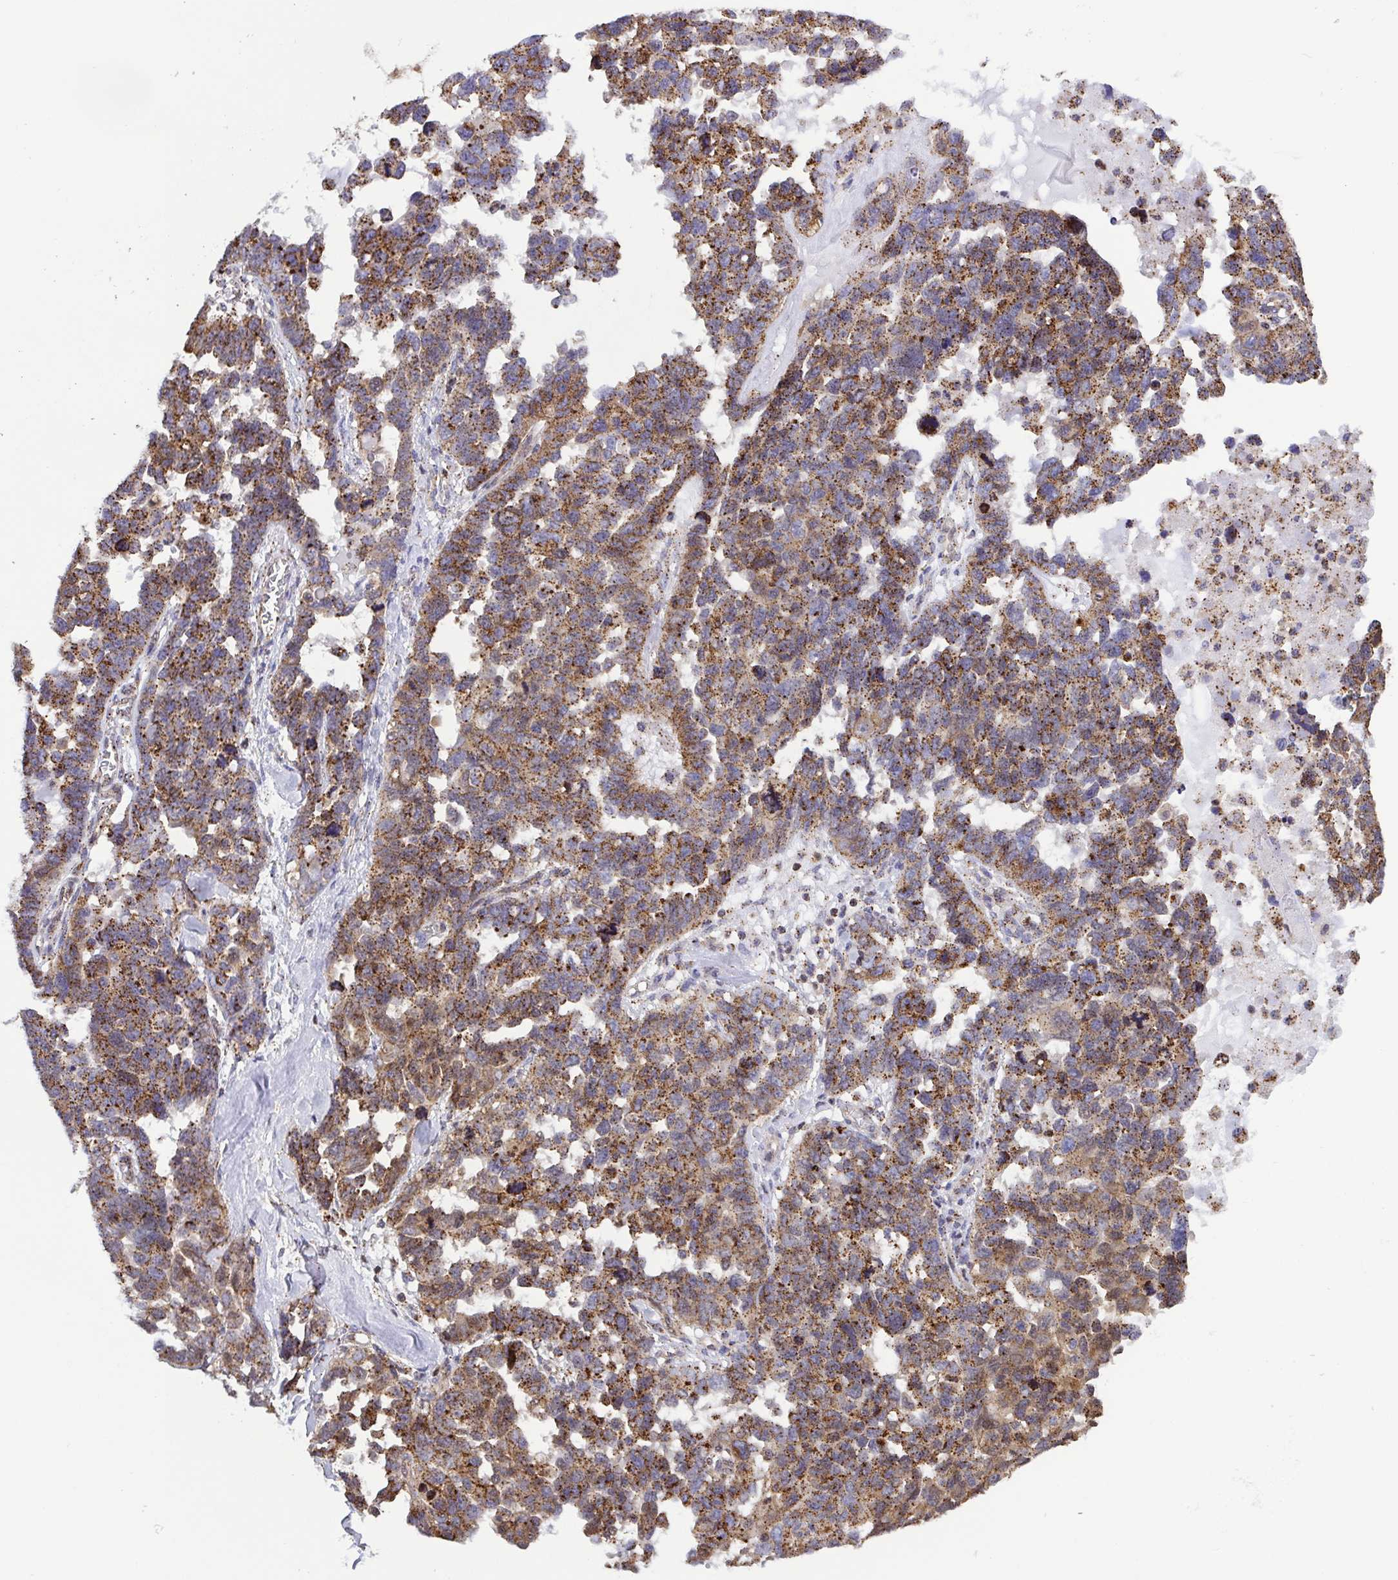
{"staining": {"intensity": "moderate", "quantity": ">75%", "location": "cytoplasmic/membranous"}, "tissue": "ovarian cancer", "cell_type": "Tumor cells", "image_type": "cancer", "snomed": [{"axis": "morphology", "description": "Cystadenocarcinoma, serous, NOS"}, {"axis": "topography", "description": "Ovary"}], "caption": "IHC of human ovarian cancer shows medium levels of moderate cytoplasmic/membranous expression in about >75% of tumor cells.", "gene": "CHMP1B", "patient": {"sex": "female", "age": 69}}